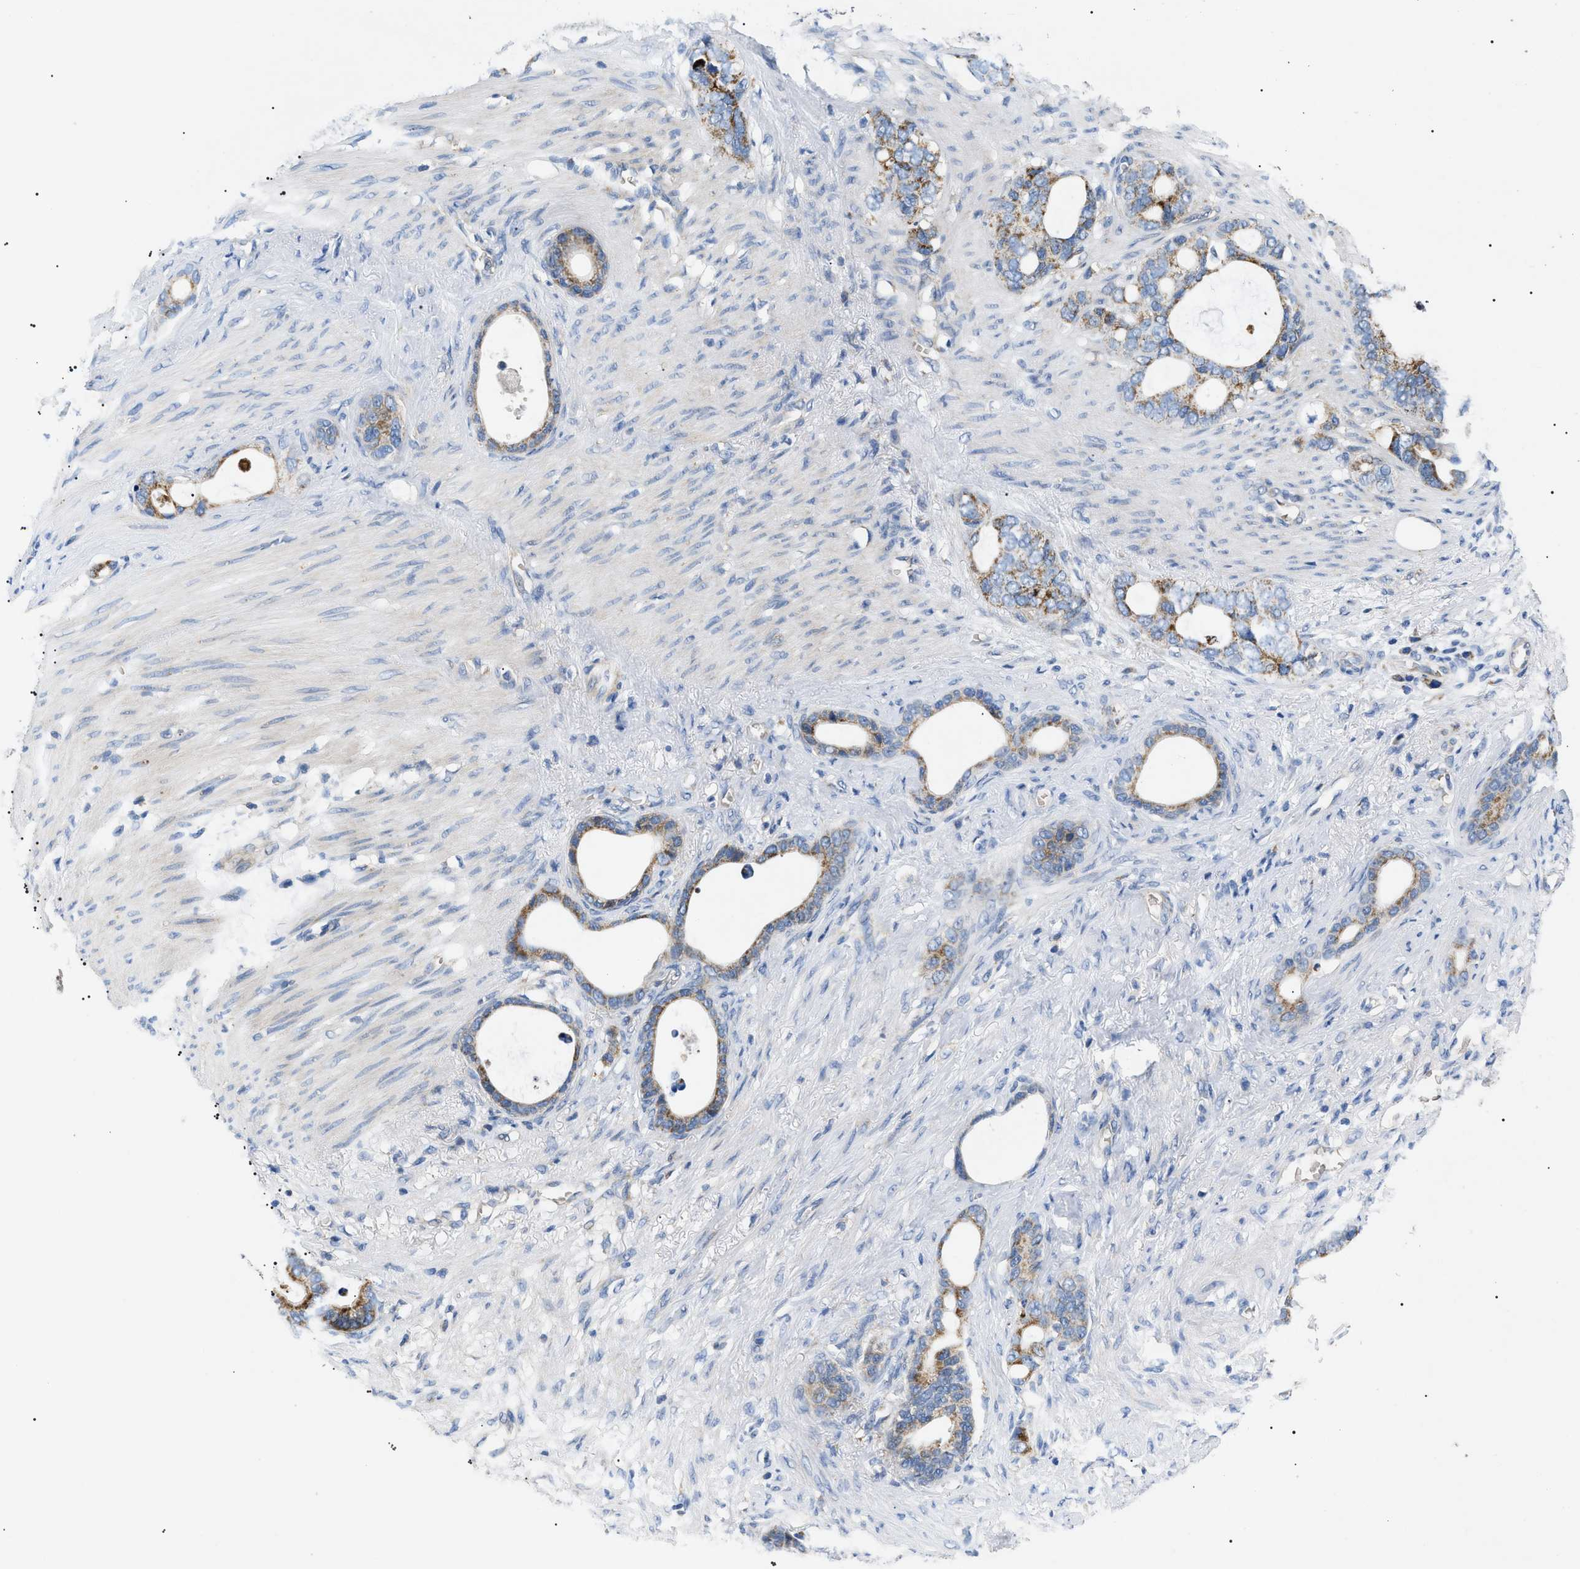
{"staining": {"intensity": "moderate", "quantity": ">75%", "location": "cytoplasmic/membranous"}, "tissue": "stomach cancer", "cell_type": "Tumor cells", "image_type": "cancer", "snomed": [{"axis": "morphology", "description": "Adenocarcinoma, NOS"}, {"axis": "topography", "description": "Stomach"}], "caption": "An immunohistochemistry (IHC) image of neoplastic tissue is shown. Protein staining in brown shows moderate cytoplasmic/membranous positivity in stomach cancer within tumor cells.", "gene": "TOMM6", "patient": {"sex": "female", "age": 75}}